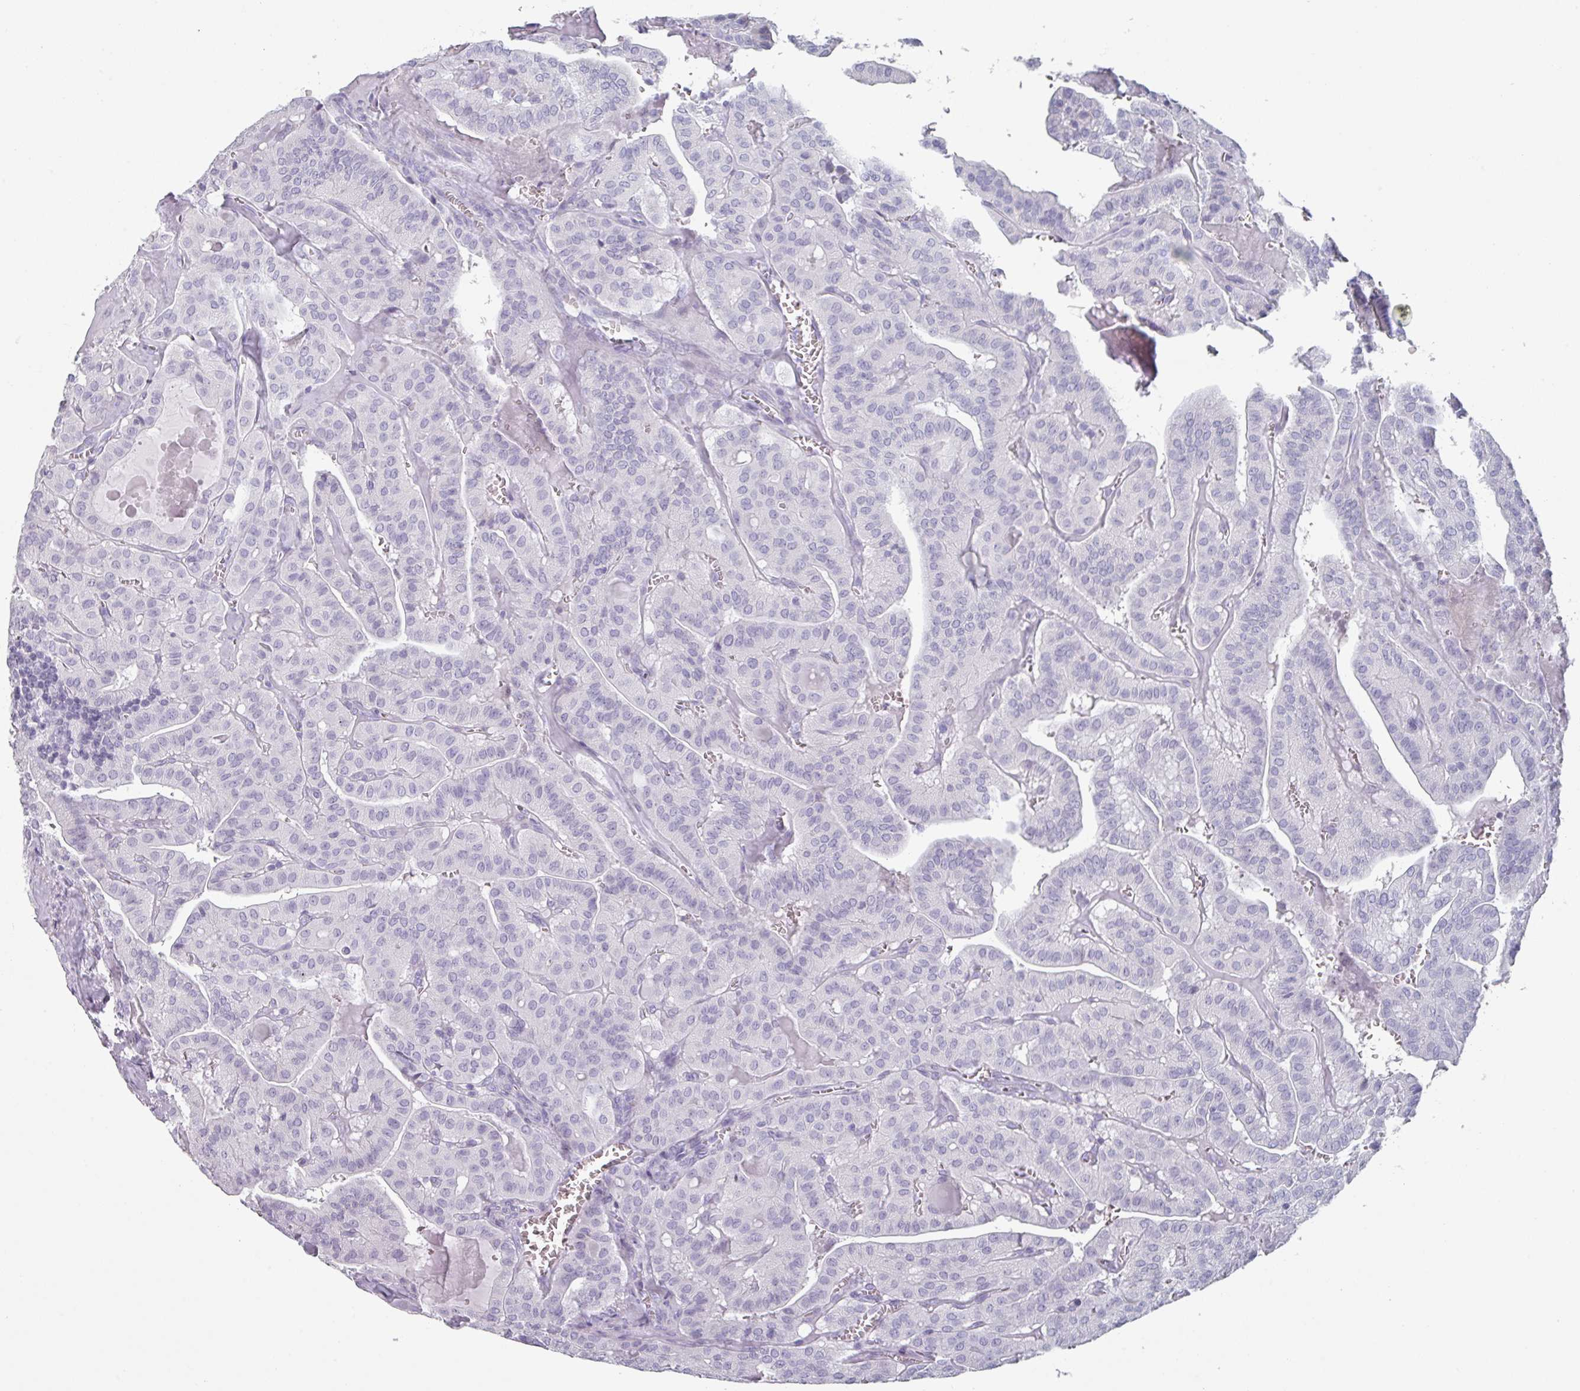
{"staining": {"intensity": "negative", "quantity": "none", "location": "none"}, "tissue": "thyroid cancer", "cell_type": "Tumor cells", "image_type": "cancer", "snomed": [{"axis": "morphology", "description": "Papillary adenocarcinoma, NOS"}, {"axis": "topography", "description": "Thyroid gland"}], "caption": "Human thyroid cancer (papillary adenocarcinoma) stained for a protein using immunohistochemistry shows no positivity in tumor cells.", "gene": "SLC35G2", "patient": {"sex": "male", "age": 52}}